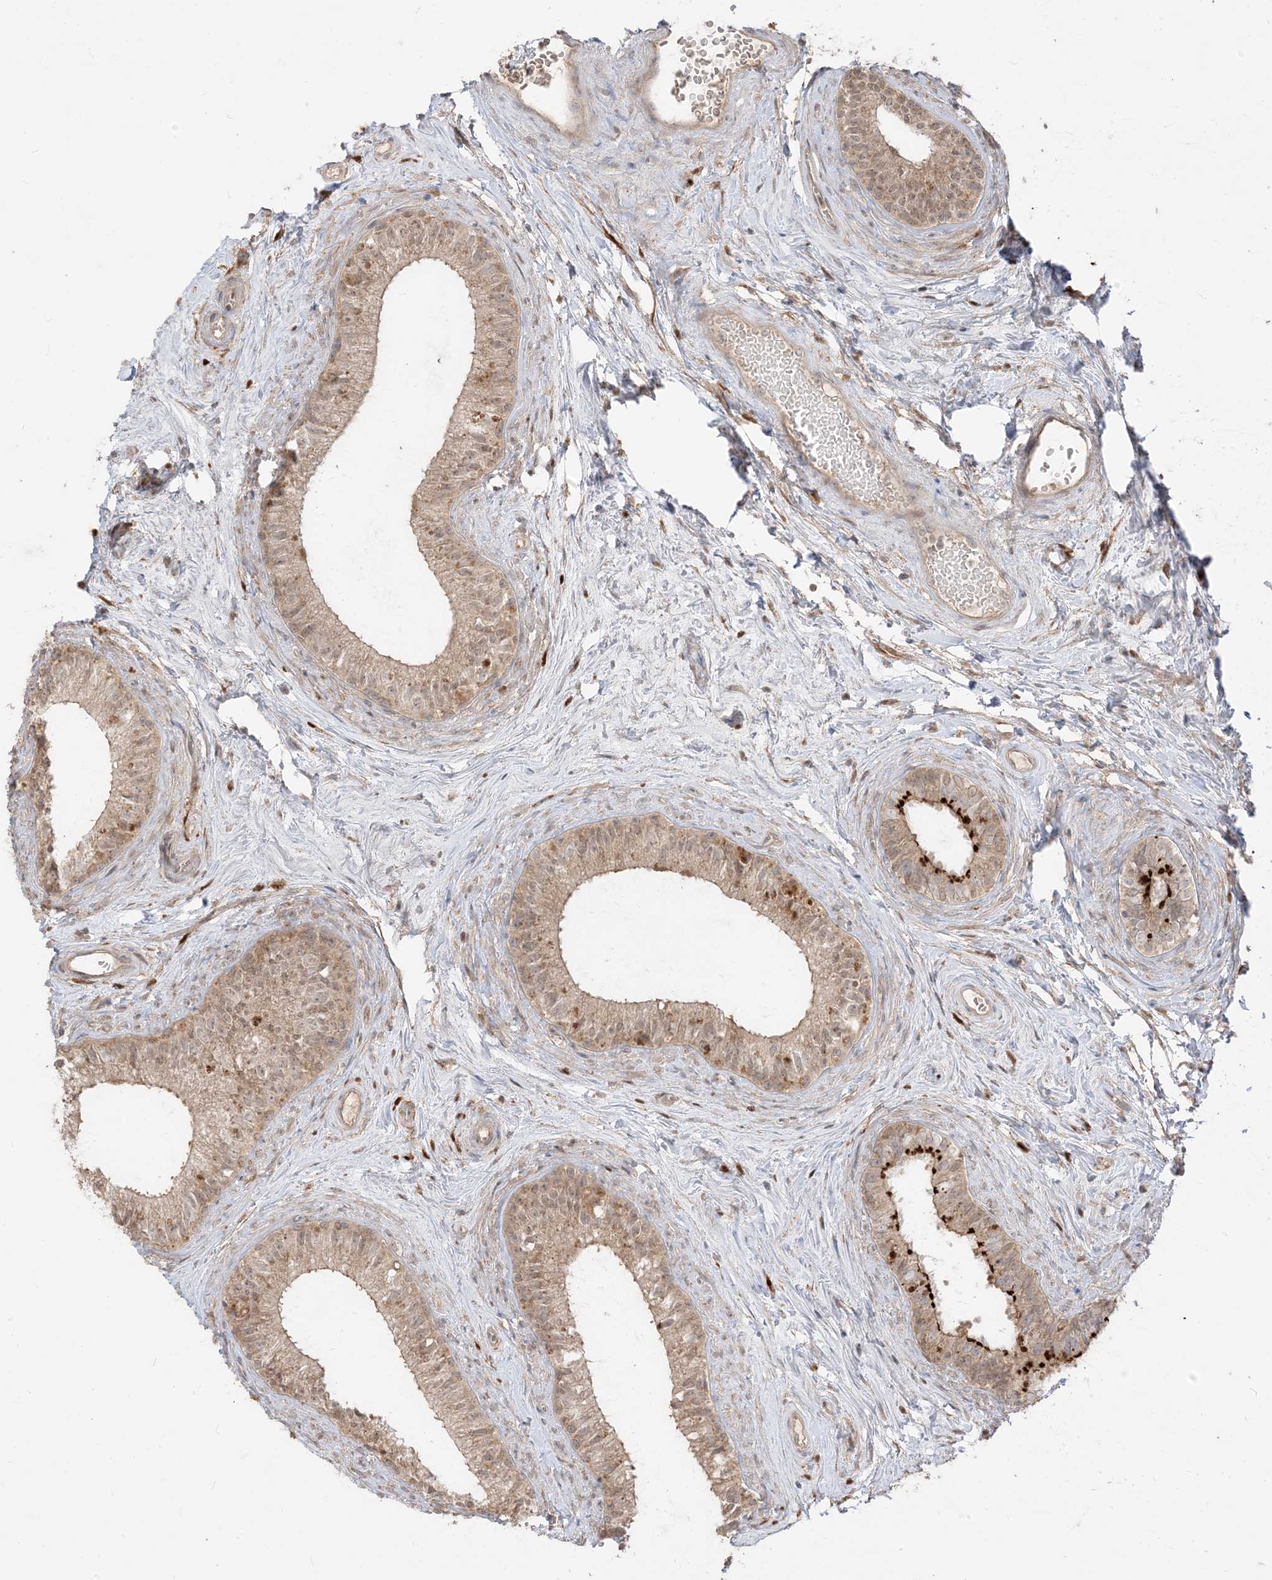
{"staining": {"intensity": "weak", "quantity": "25%-75%", "location": "cytoplasmic/membranous,nuclear"}, "tissue": "epididymis", "cell_type": "Glandular cells", "image_type": "normal", "snomed": [{"axis": "morphology", "description": "Normal tissue, NOS"}, {"axis": "topography", "description": "Epididymis"}], "caption": "Protein staining of unremarkable epididymis exhibits weak cytoplasmic/membranous,nuclear expression in approximately 25%-75% of glandular cells.", "gene": "TBCC", "patient": {"sex": "male", "age": 71}}